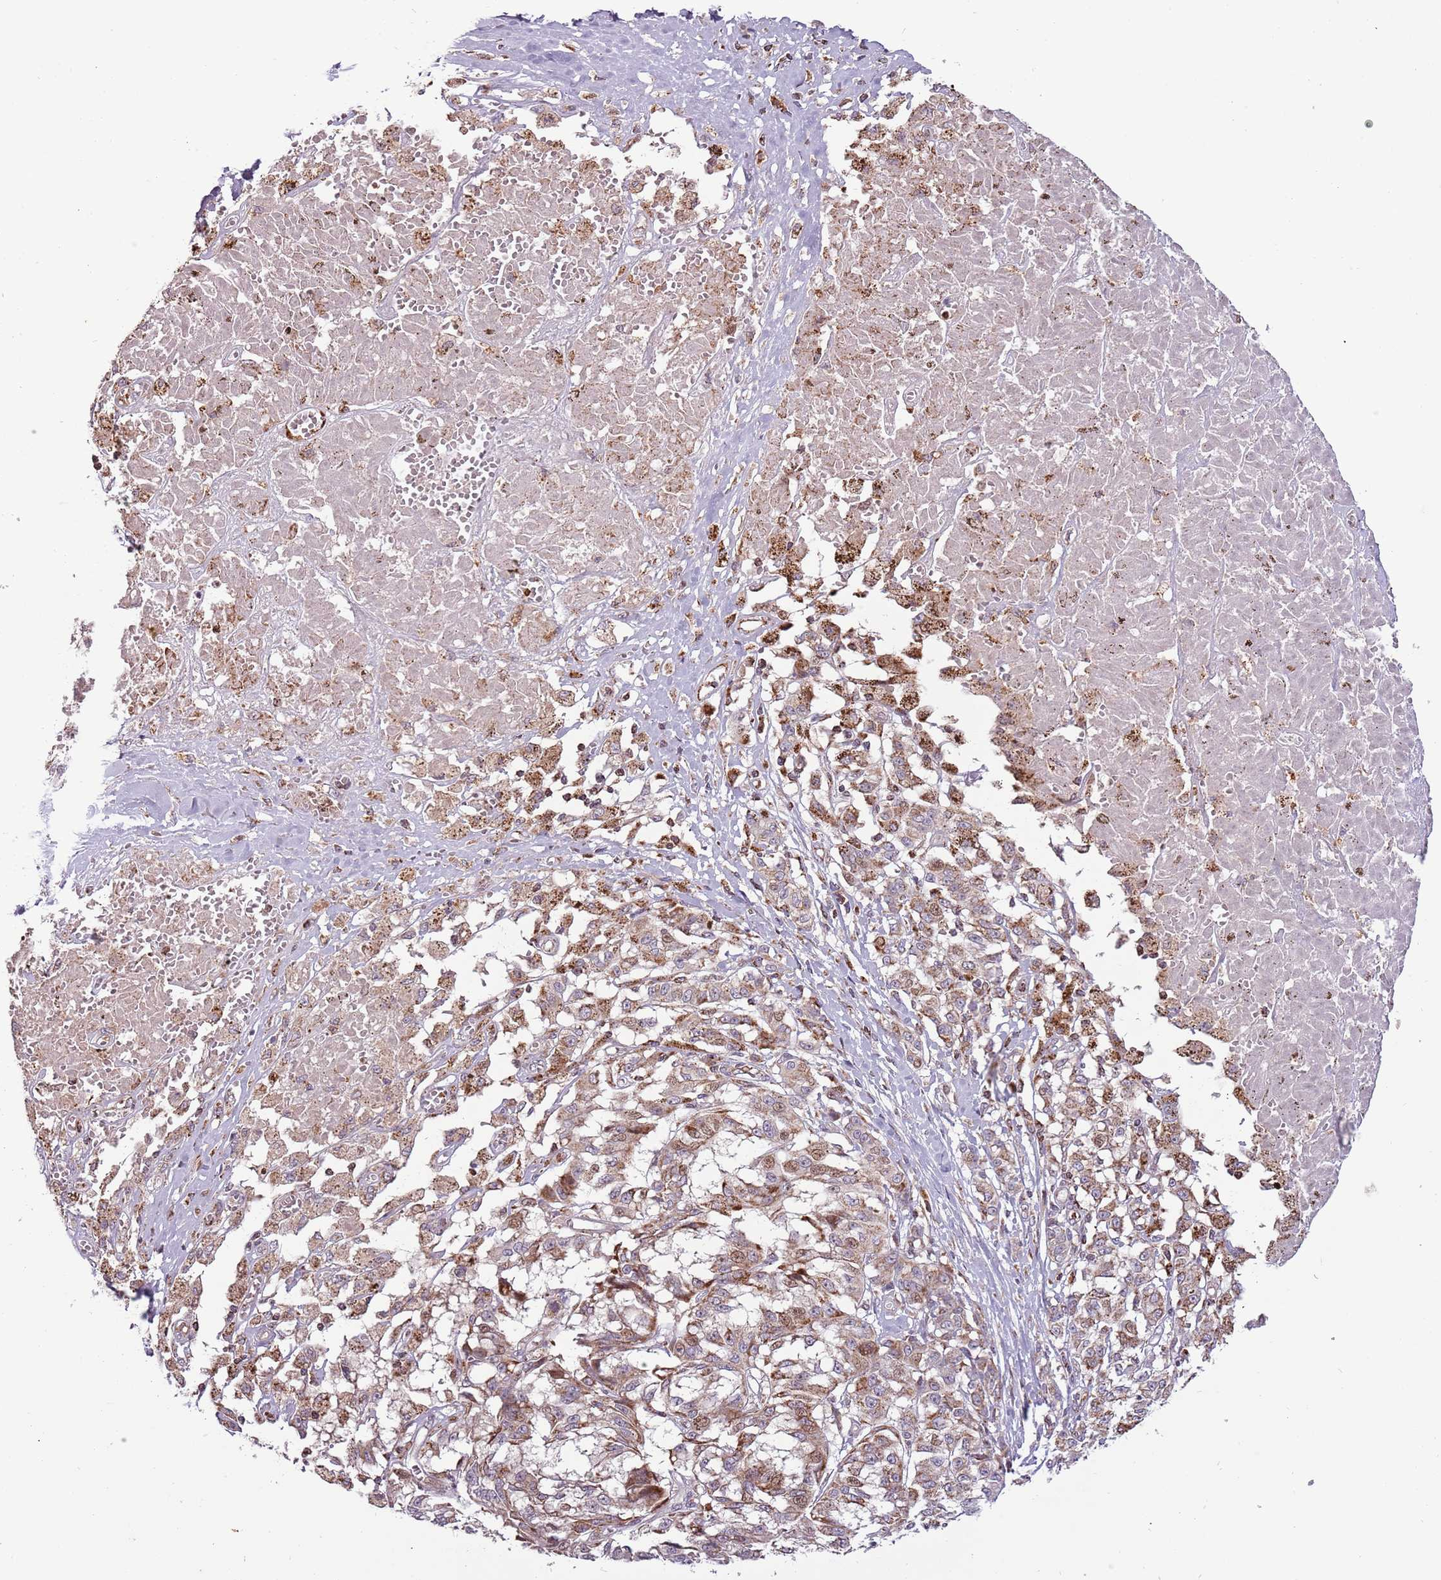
{"staining": {"intensity": "weak", "quantity": ">75%", "location": "cytoplasmic/membranous"}, "tissue": "melanoma", "cell_type": "Tumor cells", "image_type": "cancer", "snomed": [{"axis": "morphology", "description": "Malignant melanoma, NOS"}, {"axis": "topography", "description": "Skin"}], "caption": "Brown immunohistochemical staining in human malignant melanoma exhibits weak cytoplasmic/membranous expression in approximately >75% of tumor cells.", "gene": "ULK3", "patient": {"sex": "female", "age": 72}}